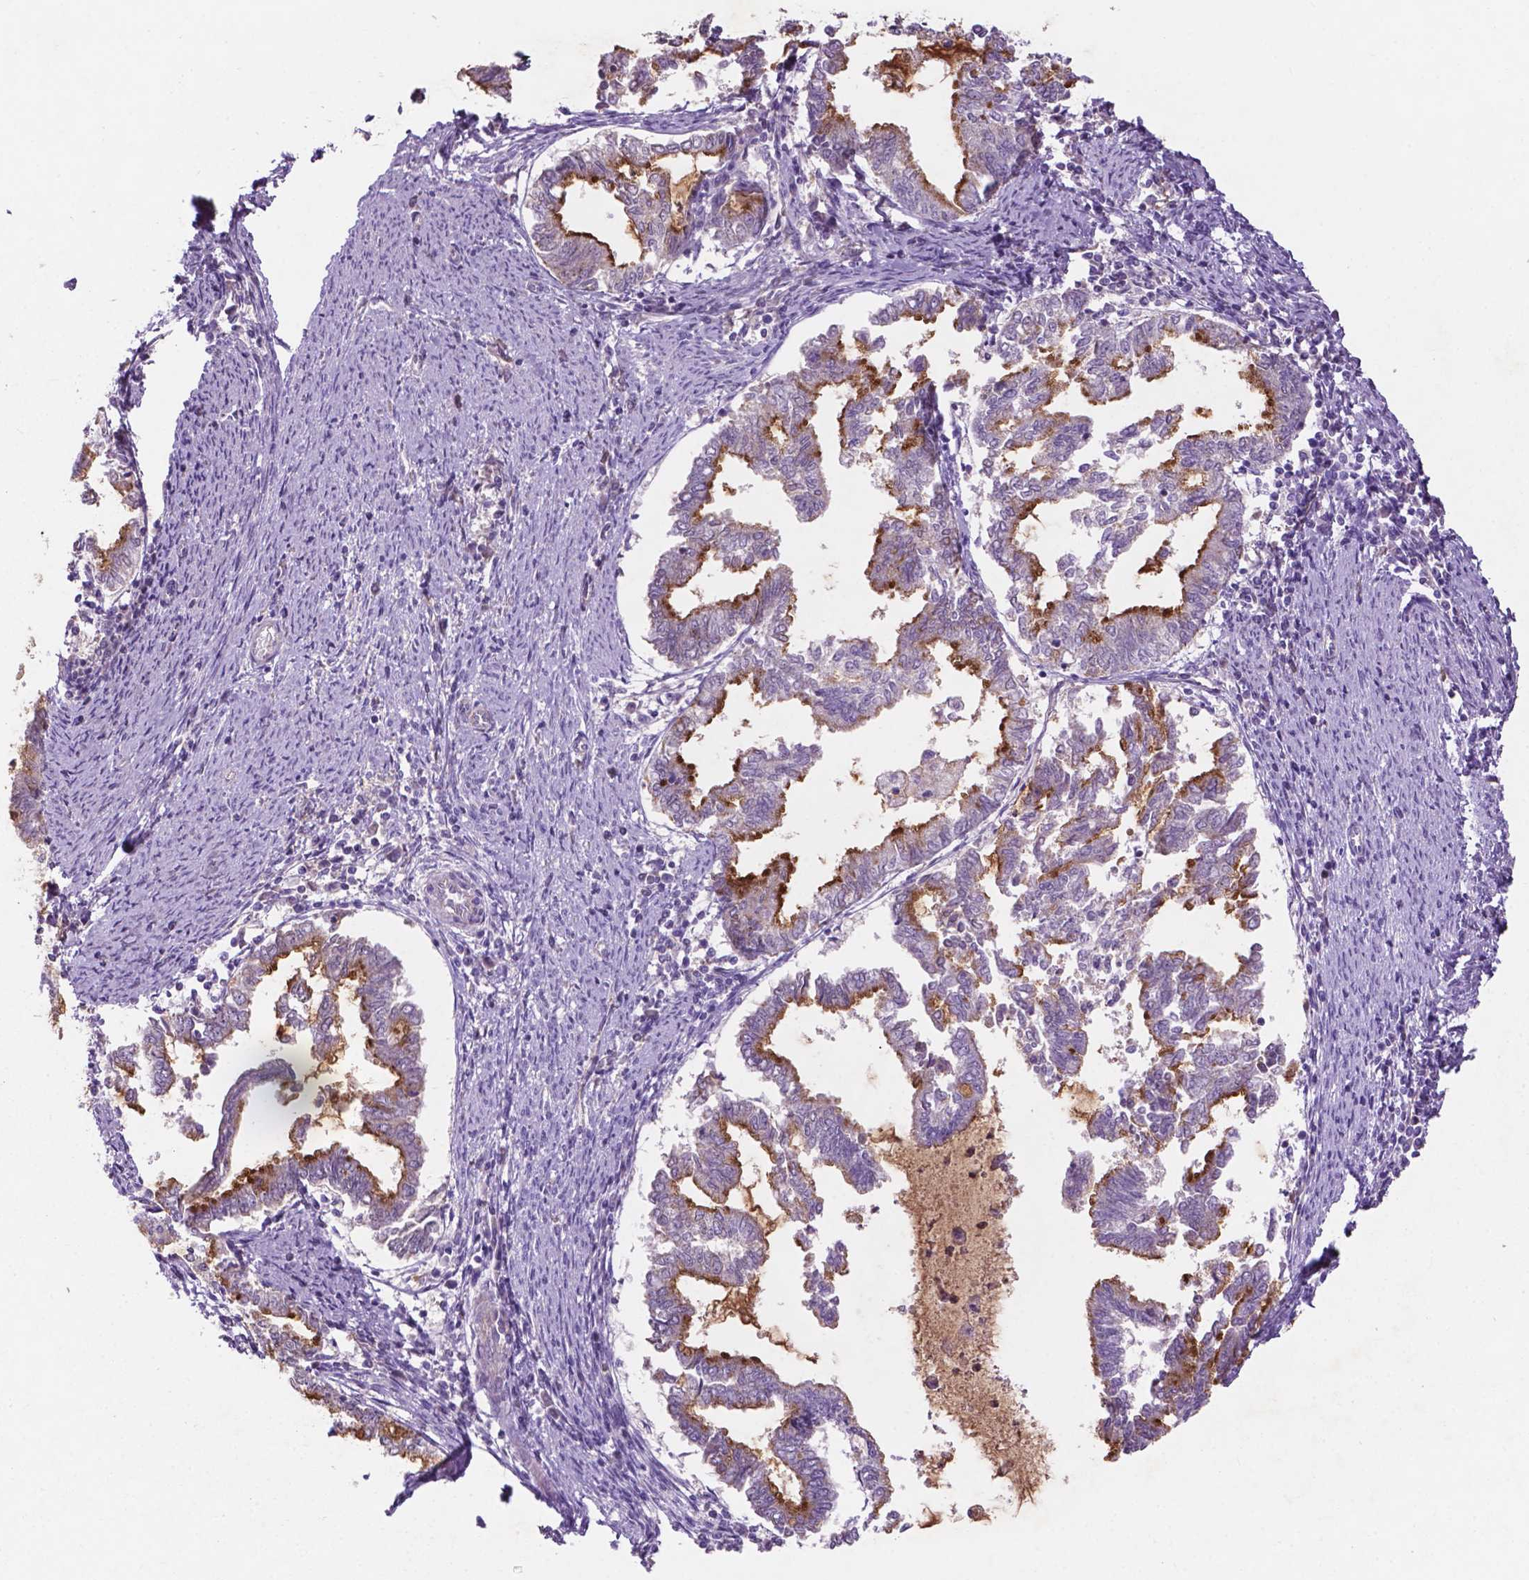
{"staining": {"intensity": "moderate", "quantity": "<25%", "location": "cytoplasmic/membranous"}, "tissue": "endometrial cancer", "cell_type": "Tumor cells", "image_type": "cancer", "snomed": [{"axis": "morphology", "description": "Adenocarcinoma, NOS"}, {"axis": "topography", "description": "Endometrium"}], "caption": "A high-resolution histopathology image shows immunohistochemistry staining of adenocarcinoma (endometrial), which displays moderate cytoplasmic/membranous expression in about <25% of tumor cells.", "gene": "ARL5C", "patient": {"sex": "female", "age": 79}}